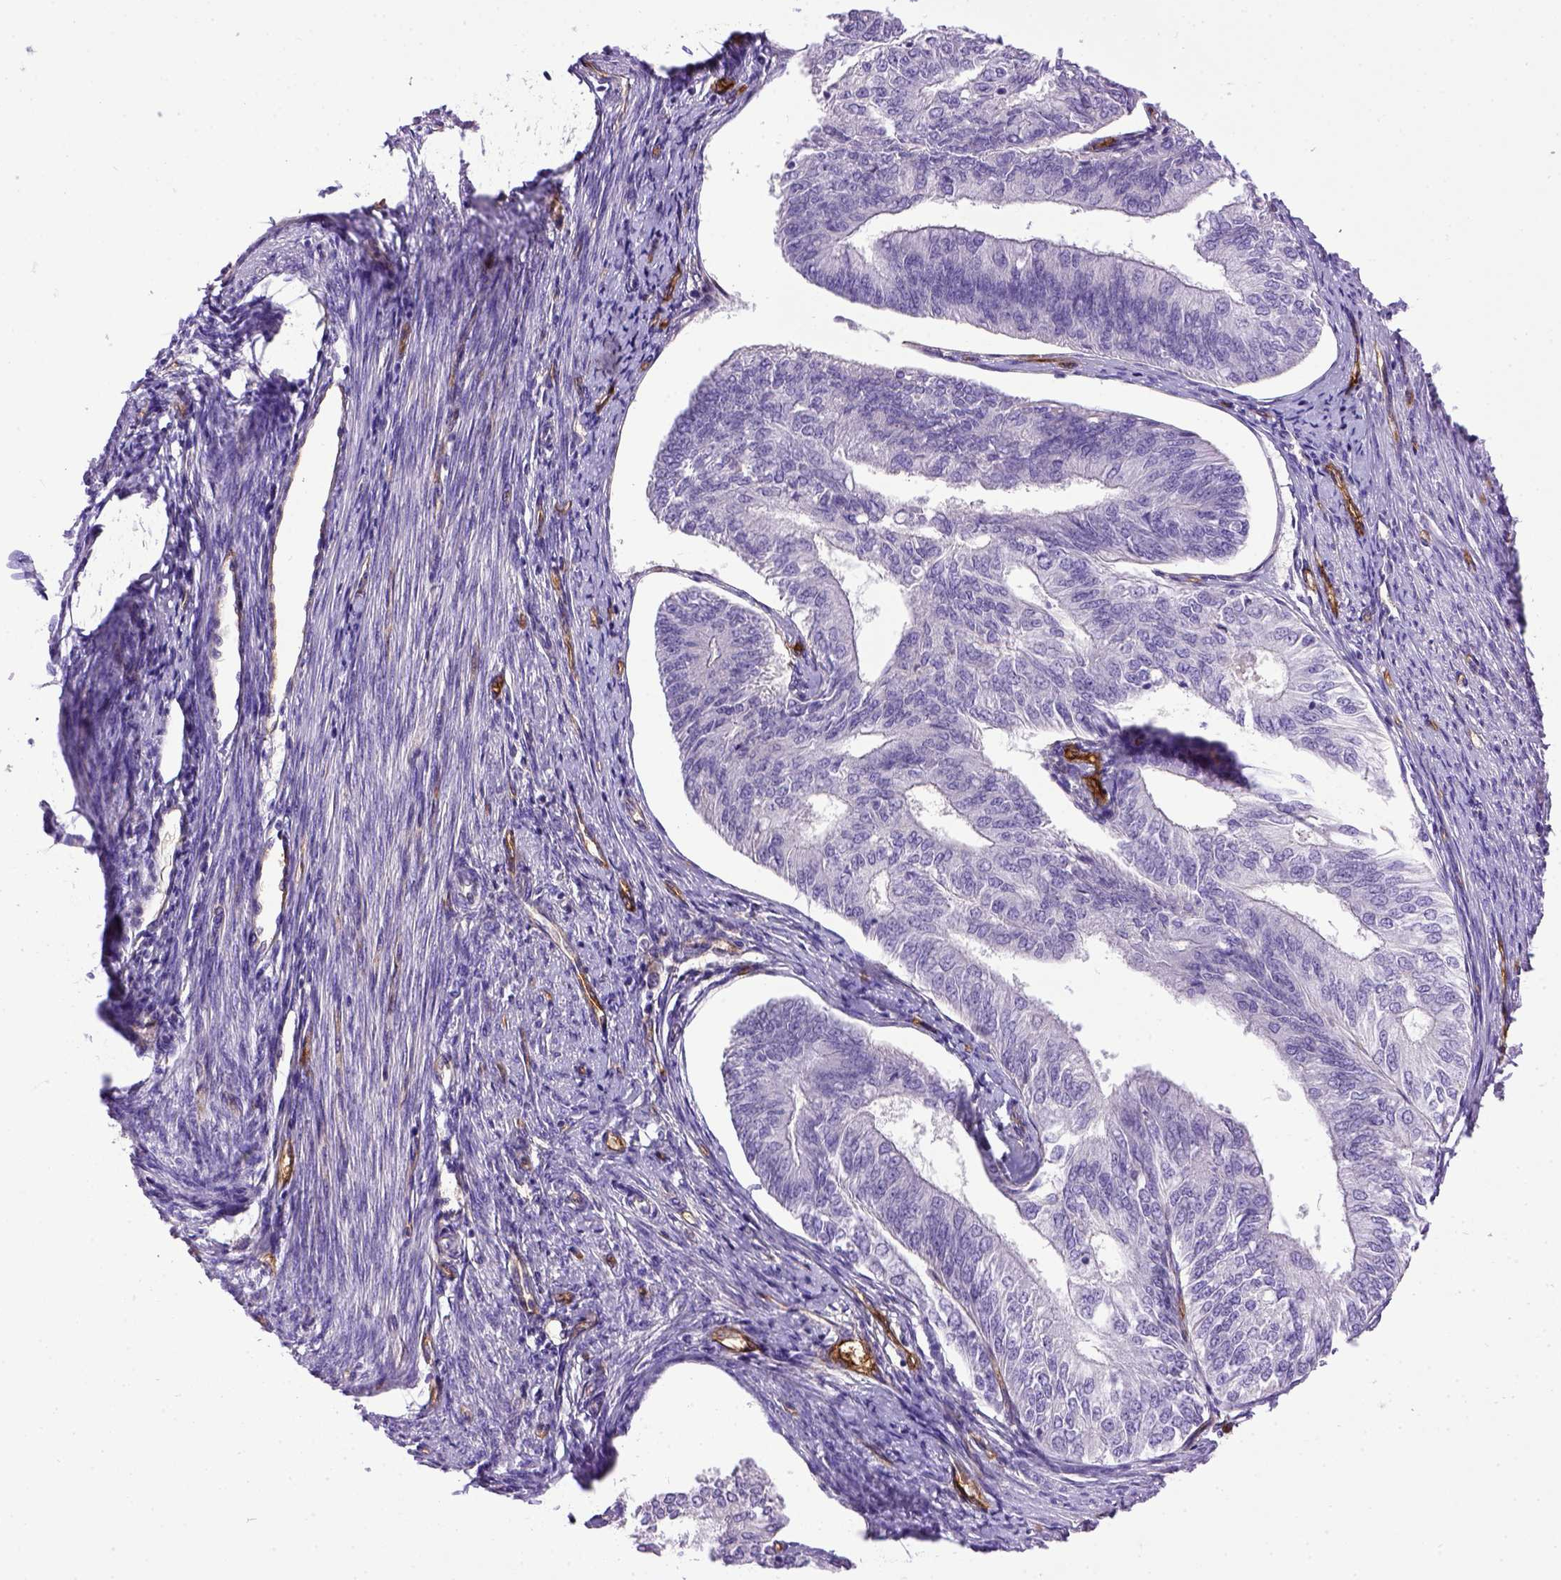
{"staining": {"intensity": "negative", "quantity": "none", "location": "none"}, "tissue": "endometrial cancer", "cell_type": "Tumor cells", "image_type": "cancer", "snomed": [{"axis": "morphology", "description": "Adenocarcinoma, NOS"}, {"axis": "topography", "description": "Endometrium"}], "caption": "The photomicrograph reveals no significant expression in tumor cells of endometrial adenocarcinoma. The staining is performed using DAB (3,3'-diaminobenzidine) brown chromogen with nuclei counter-stained in using hematoxylin.", "gene": "ENG", "patient": {"sex": "female", "age": 58}}